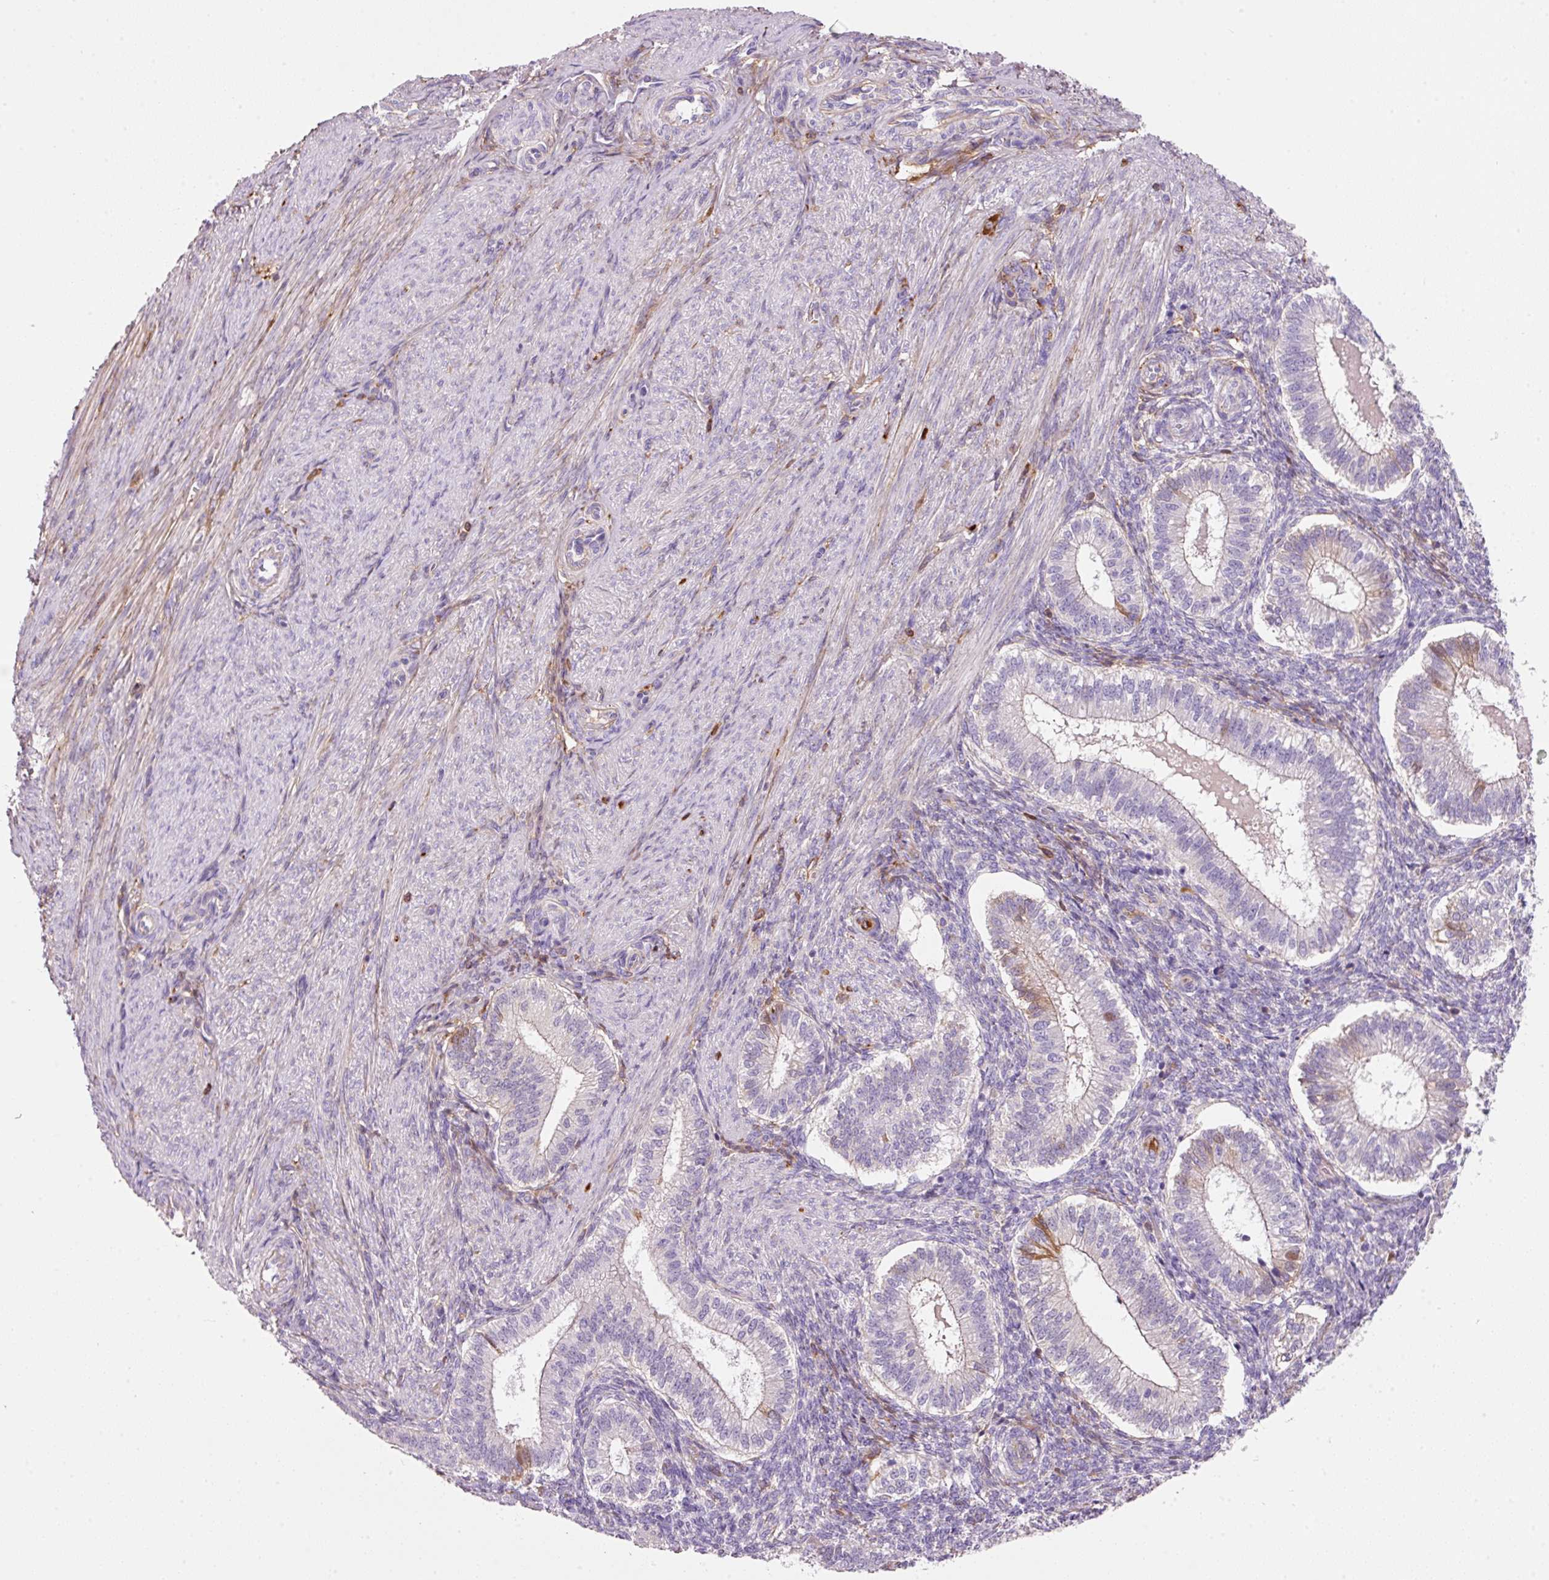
{"staining": {"intensity": "negative", "quantity": "none", "location": "none"}, "tissue": "endometrium", "cell_type": "Cells in endometrial stroma", "image_type": "normal", "snomed": [{"axis": "morphology", "description": "Normal tissue, NOS"}, {"axis": "topography", "description": "Endometrium"}], "caption": "Image shows no significant protein staining in cells in endometrial stroma of unremarkable endometrium.", "gene": "SOS2", "patient": {"sex": "female", "age": 25}}